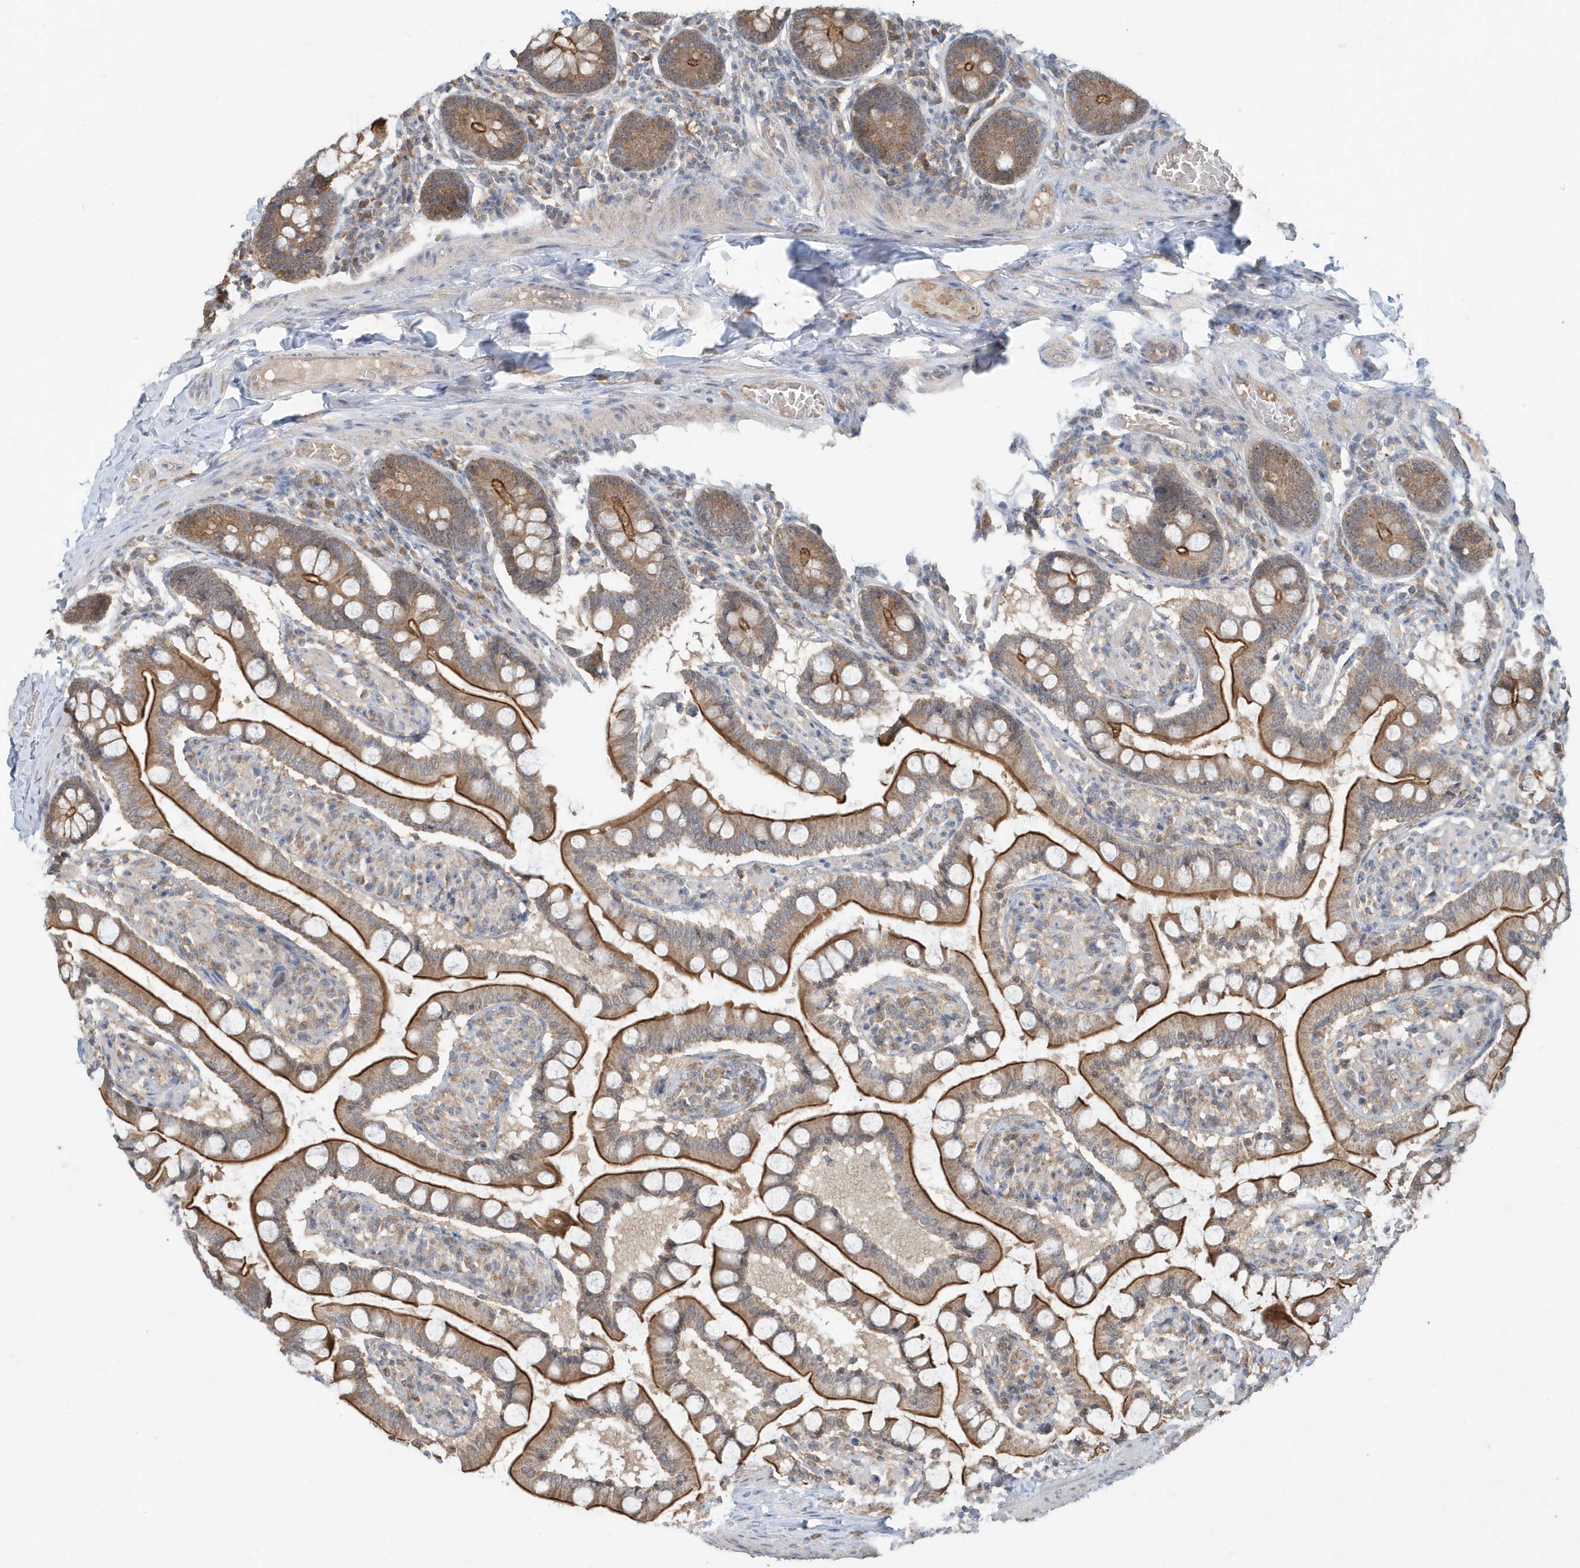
{"staining": {"intensity": "strong", "quantity": ">75%", "location": "cytoplasmic/membranous"}, "tissue": "small intestine", "cell_type": "Glandular cells", "image_type": "normal", "snomed": [{"axis": "morphology", "description": "Normal tissue, NOS"}, {"axis": "topography", "description": "Small intestine"}], "caption": "Small intestine stained with immunohistochemistry (IHC) reveals strong cytoplasmic/membranous staining in approximately >75% of glandular cells.", "gene": "ABCB9", "patient": {"sex": "male", "age": 41}}